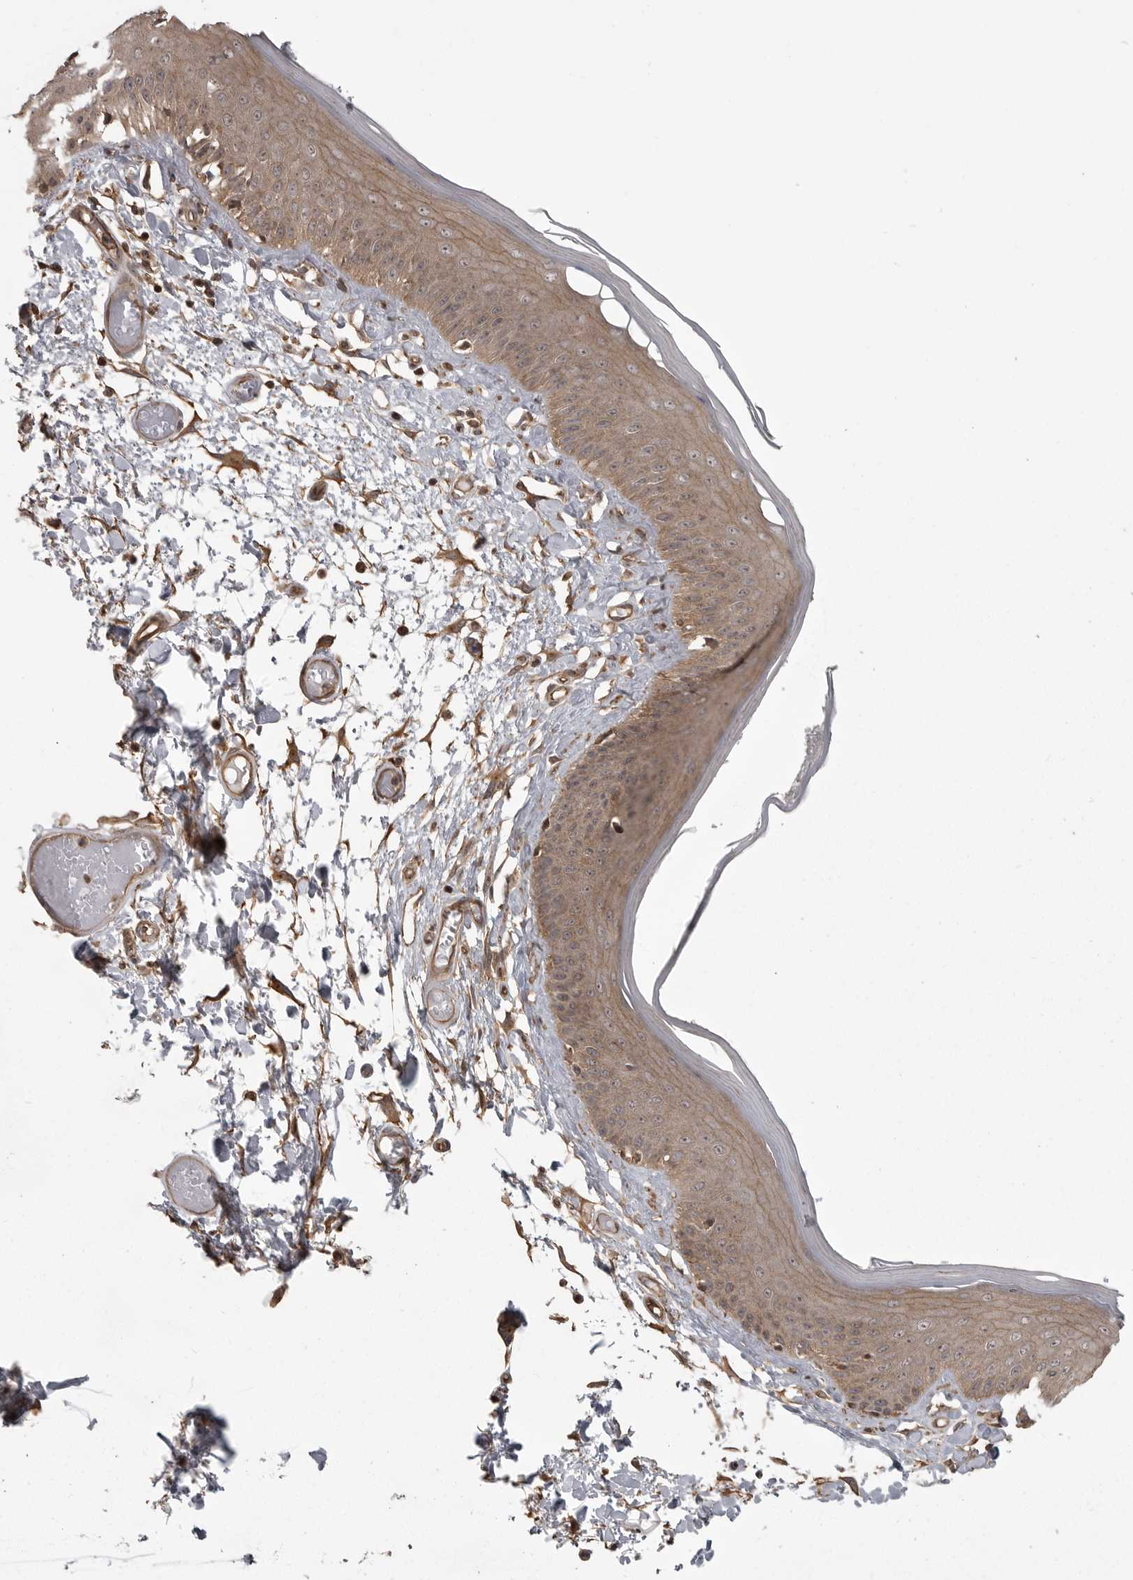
{"staining": {"intensity": "moderate", "quantity": ">75%", "location": "cytoplasmic/membranous,nuclear"}, "tissue": "skin", "cell_type": "Epidermal cells", "image_type": "normal", "snomed": [{"axis": "morphology", "description": "Normal tissue, NOS"}, {"axis": "topography", "description": "Vulva"}], "caption": "The immunohistochemical stain highlights moderate cytoplasmic/membranous,nuclear expression in epidermal cells of normal skin. (DAB IHC with brightfield microscopy, high magnification).", "gene": "DNAJC8", "patient": {"sex": "female", "age": 73}}